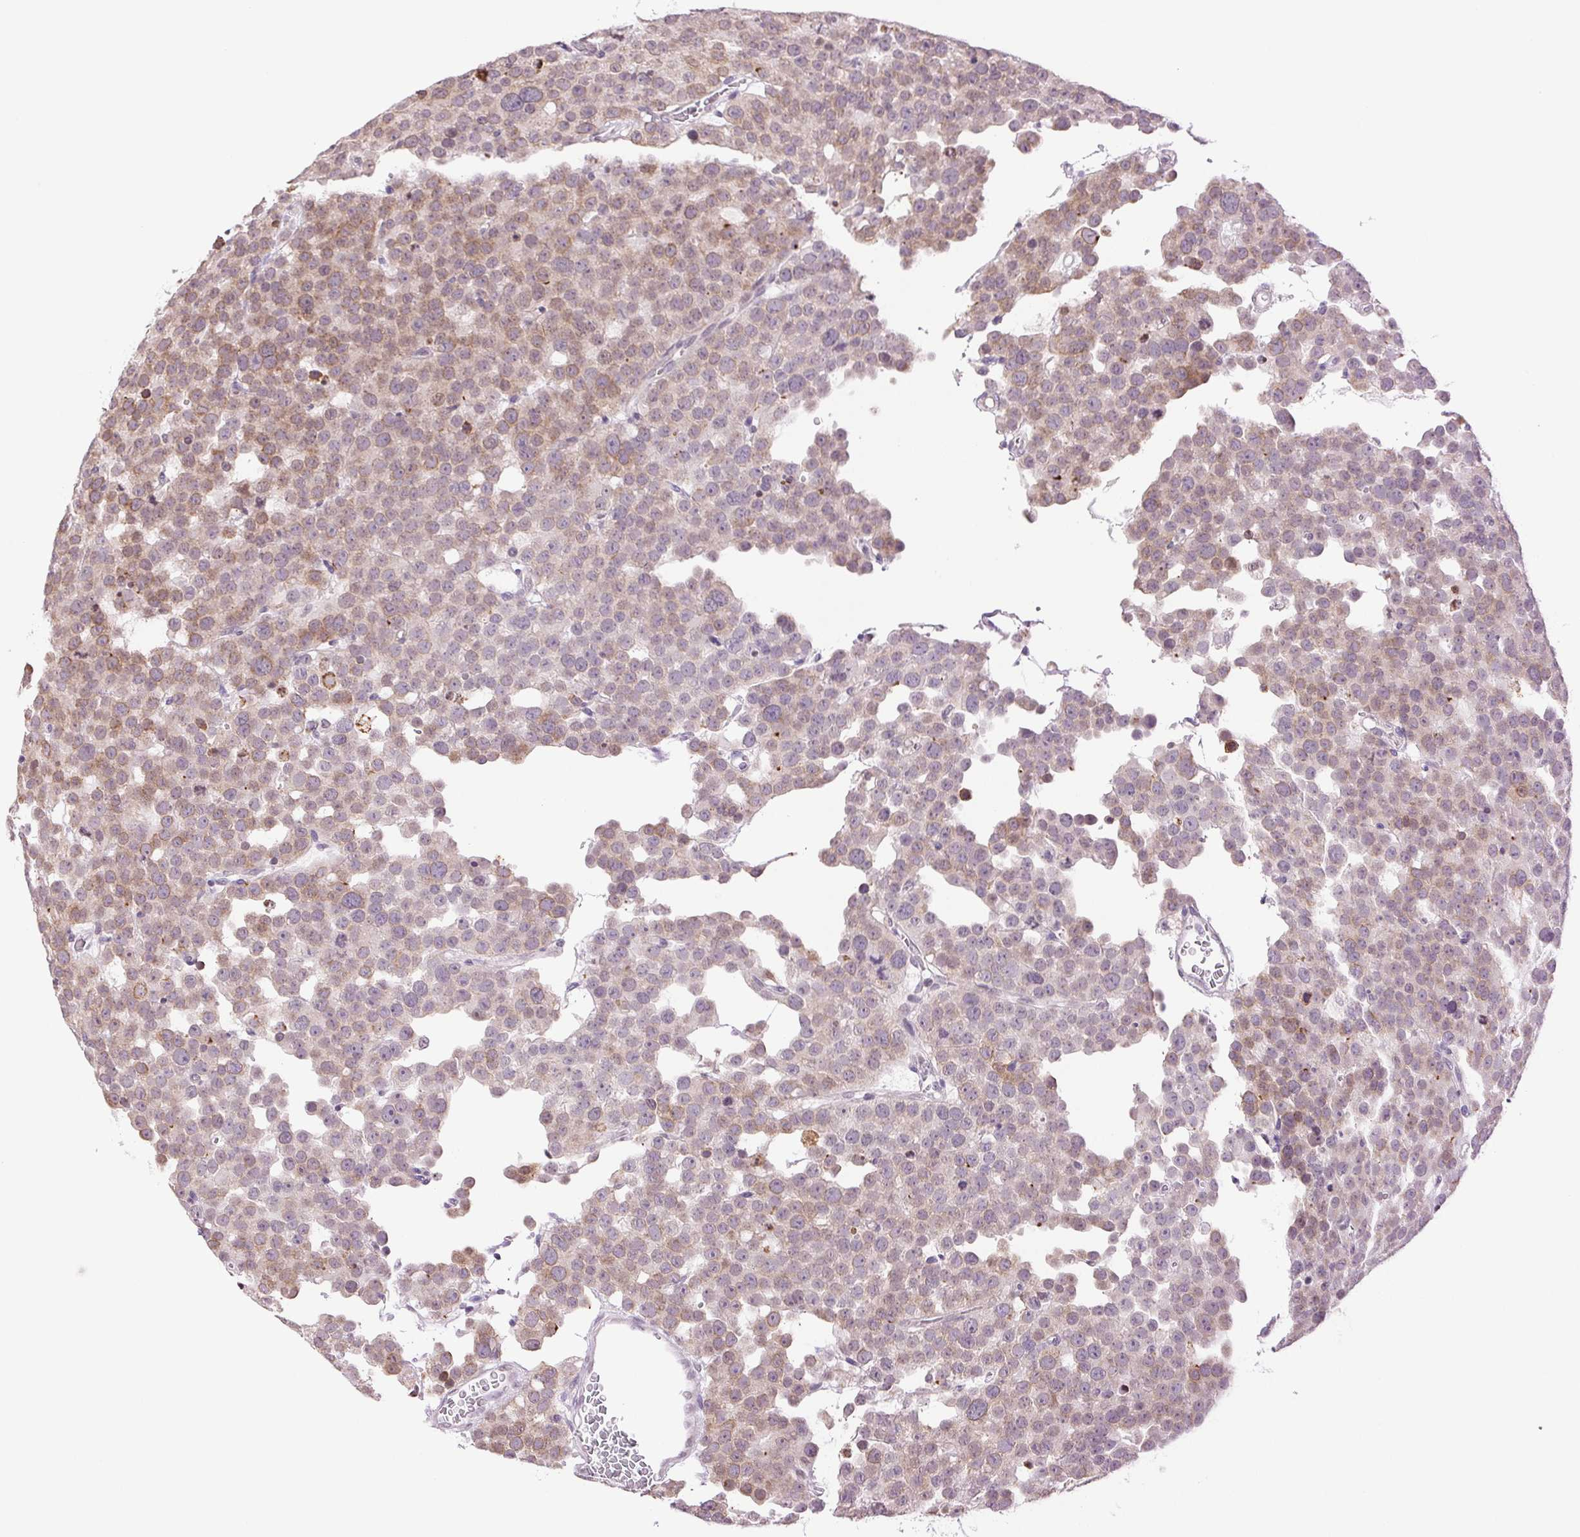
{"staining": {"intensity": "weak", "quantity": "25%-75%", "location": "cytoplasmic/membranous"}, "tissue": "testis cancer", "cell_type": "Tumor cells", "image_type": "cancer", "snomed": [{"axis": "morphology", "description": "Seminoma, NOS"}, {"axis": "topography", "description": "Testis"}], "caption": "Protein staining of testis cancer tissue demonstrates weak cytoplasmic/membranous positivity in about 25%-75% of tumor cells.", "gene": "TNNT3", "patient": {"sex": "male", "age": 71}}